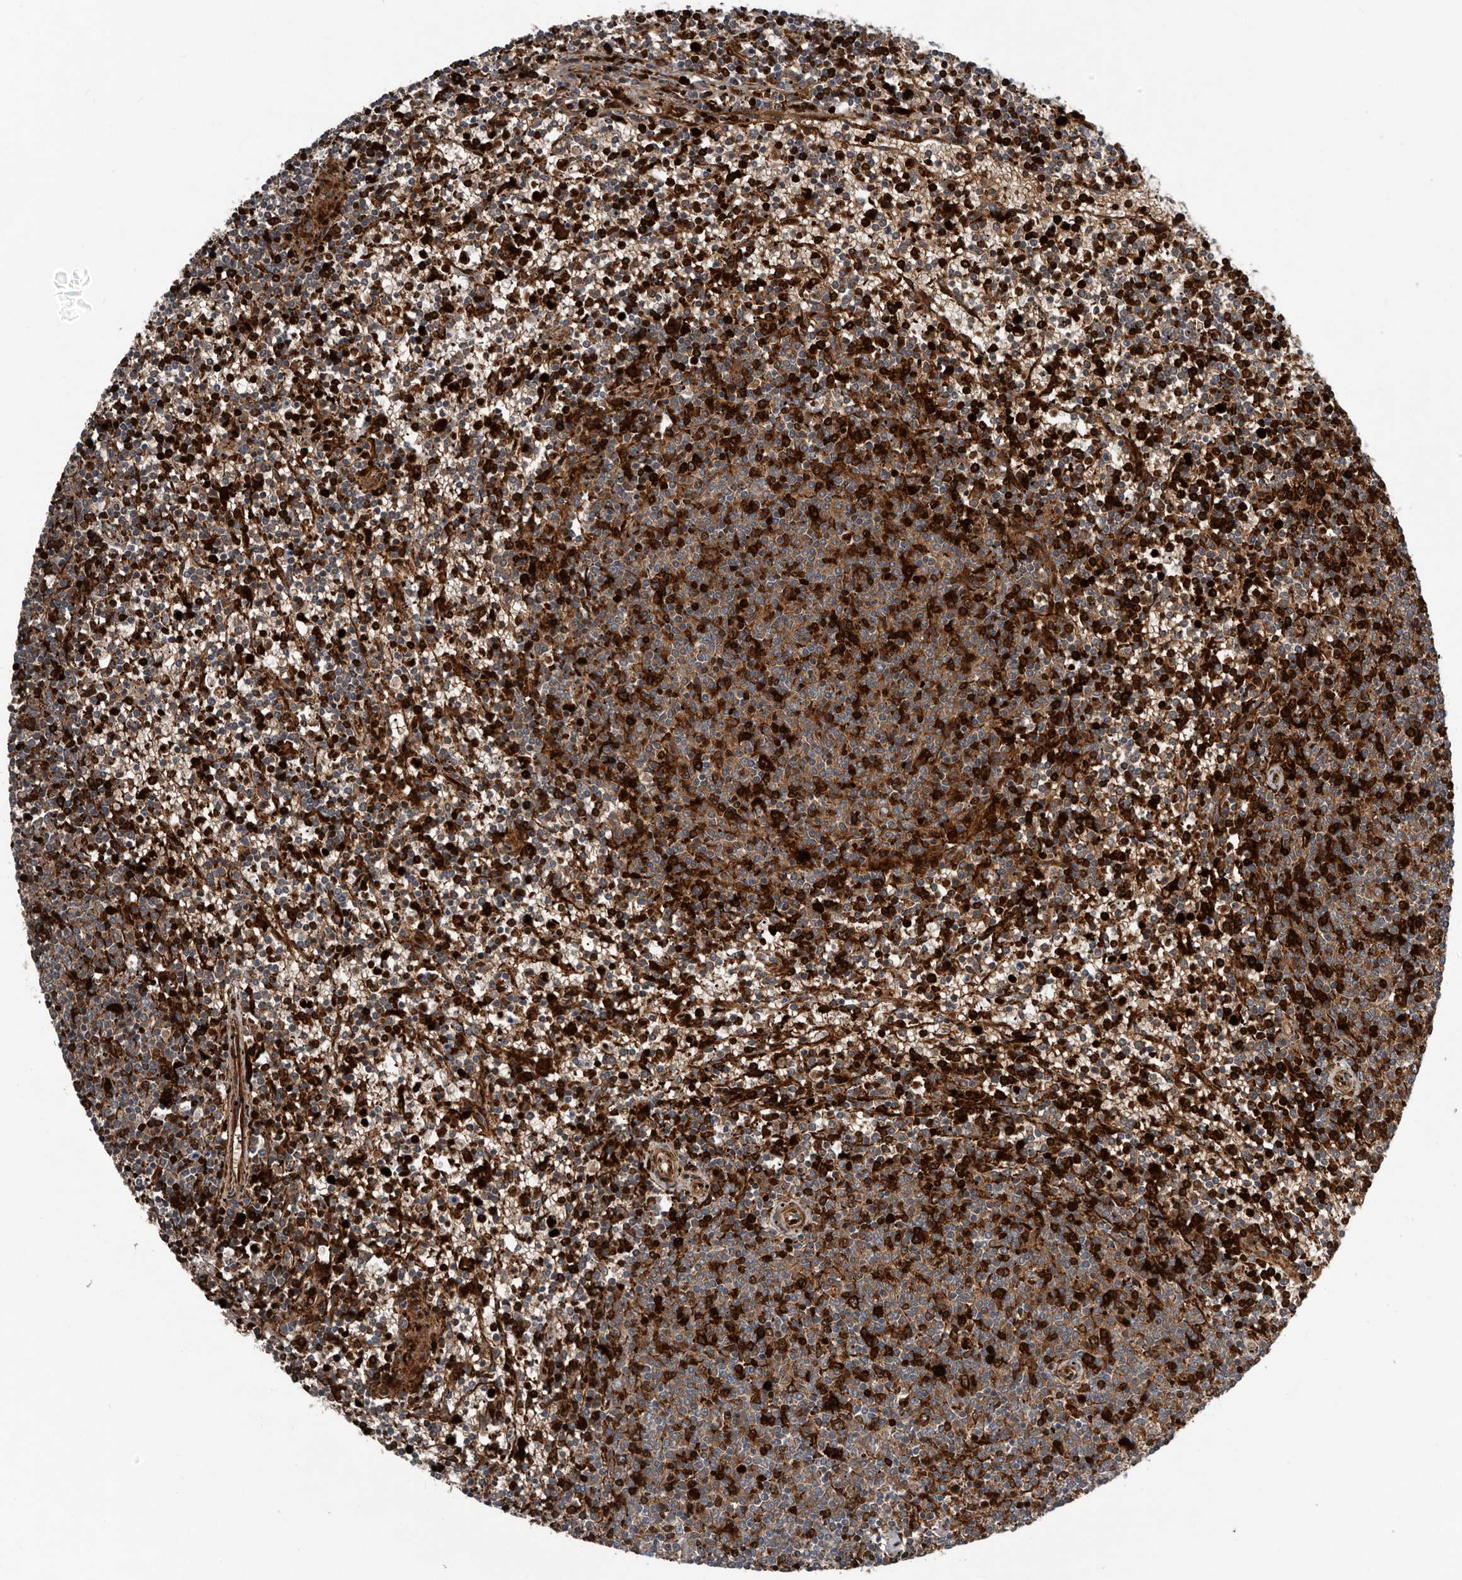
{"staining": {"intensity": "strong", "quantity": "25%-75%", "location": "cytoplasmic/membranous"}, "tissue": "lymphoma", "cell_type": "Tumor cells", "image_type": "cancer", "snomed": [{"axis": "morphology", "description": "Malignant lymphoma, non-Hodgkin's type, Low grade"}, {"axis": "topography", "description": "Spleen"}], "caption": "Tumor cells show high levels of strong cytoplasmic/membranous positivity in approximately 25%-75% of cells in low-grade malignant lymphoma, non-Hodgkin's type.", "gene": "FBXO31", "patient": {"sex": "female", "age": 50}}